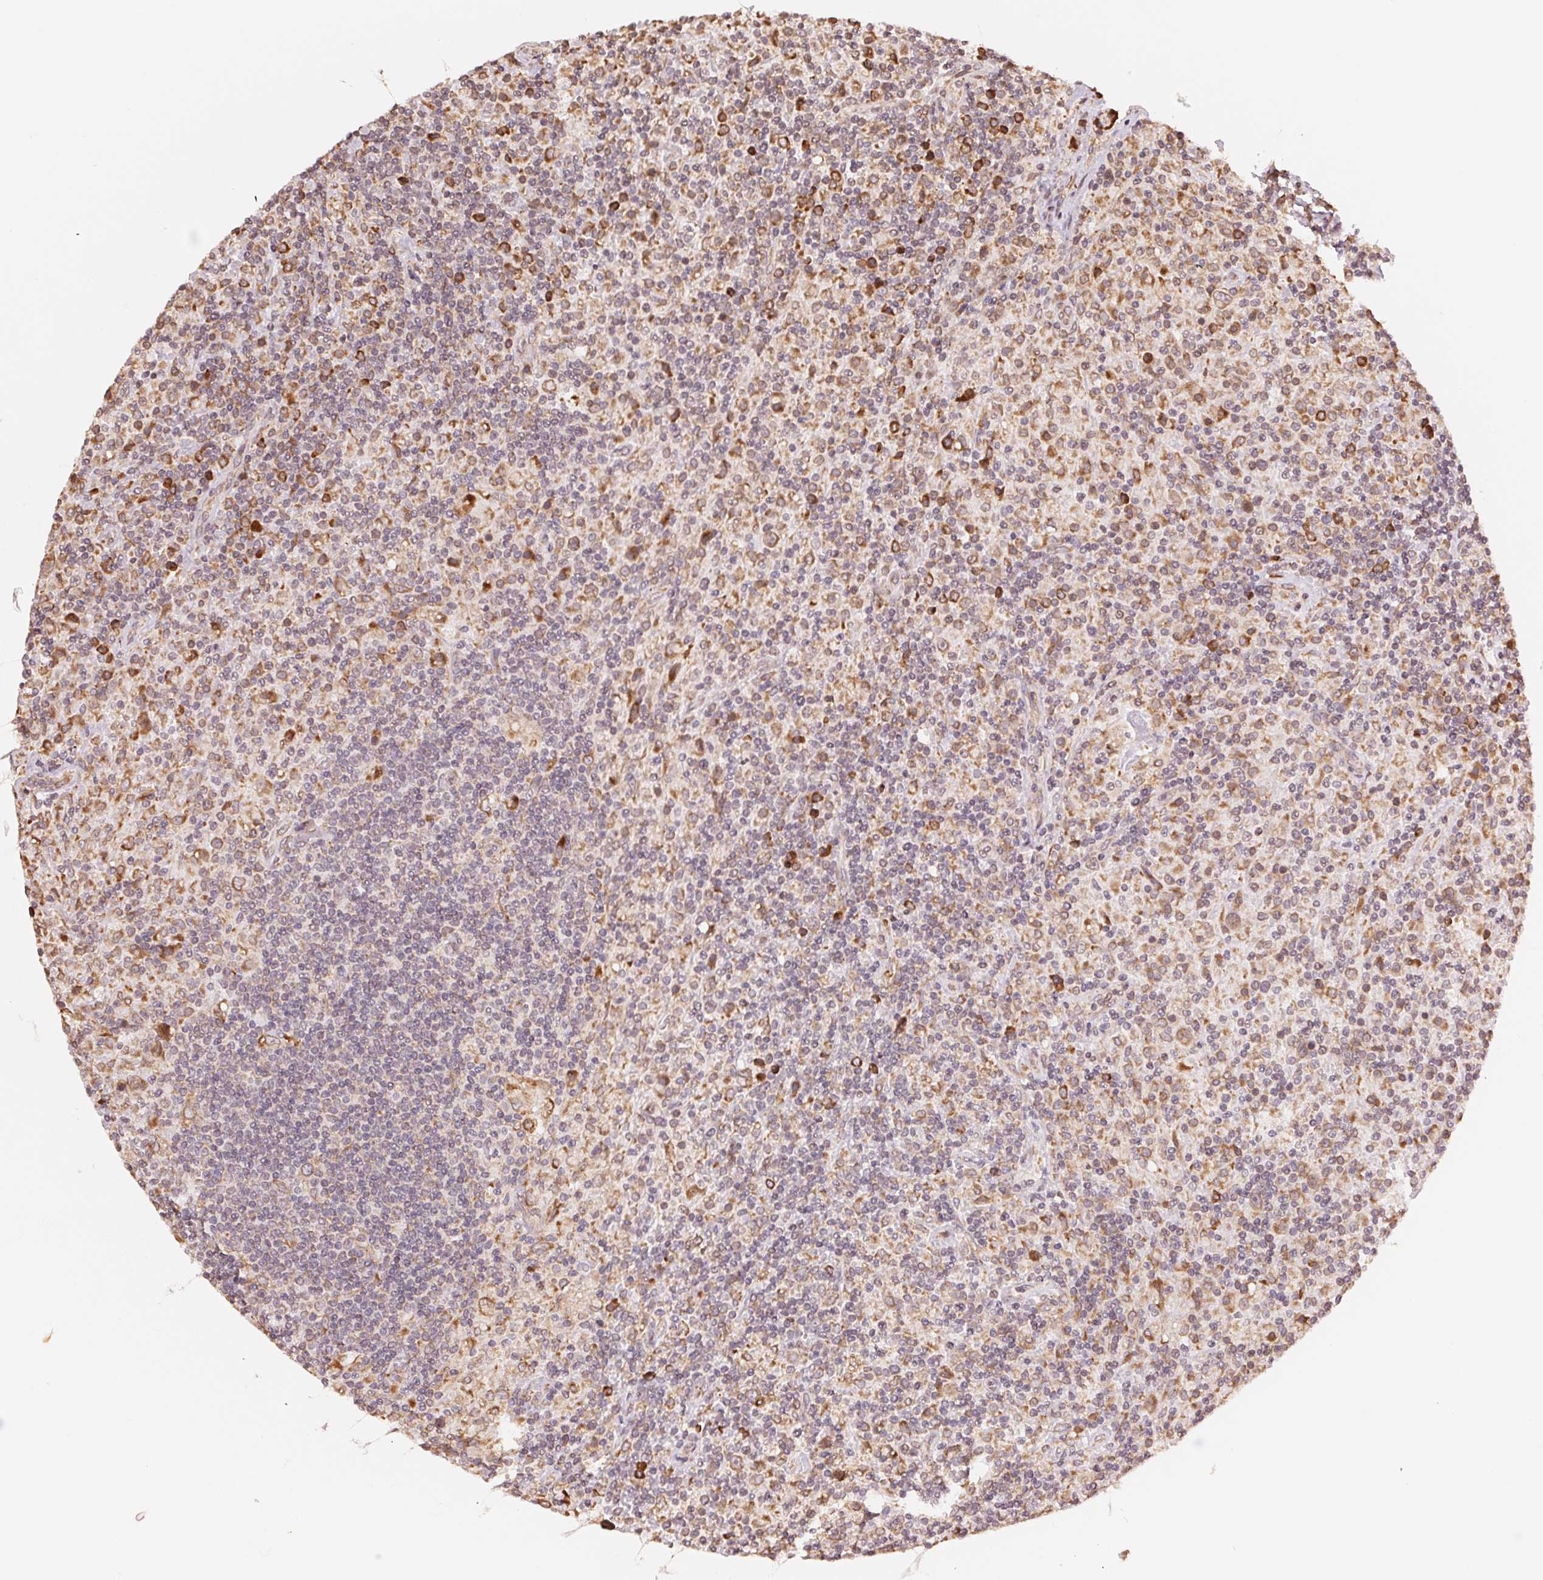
{"staining": {"intensity": "moderate", "quantity": ">75%", "location": "cytoplasmic/membranous"}, "tissue": "lymphoma", "cell_type": "Tumor cells", "image_type": "cancer", "snomed": [{"axis": "morphology", "description": "Hodgkin's disease, NOS"}, {"axis": "topography", "description": "Lymph node"}], "caption": "Lymphoma tissue exhibits moderate cytoplasmic/membranous staining in about >75% of tumor cells Using DAB (brown) and hematoxylin (blue) stains, captured at high magnification using brightfield microscopy.", "gene": "RPN1", "patient": {"sex": "male", "age": 70}}